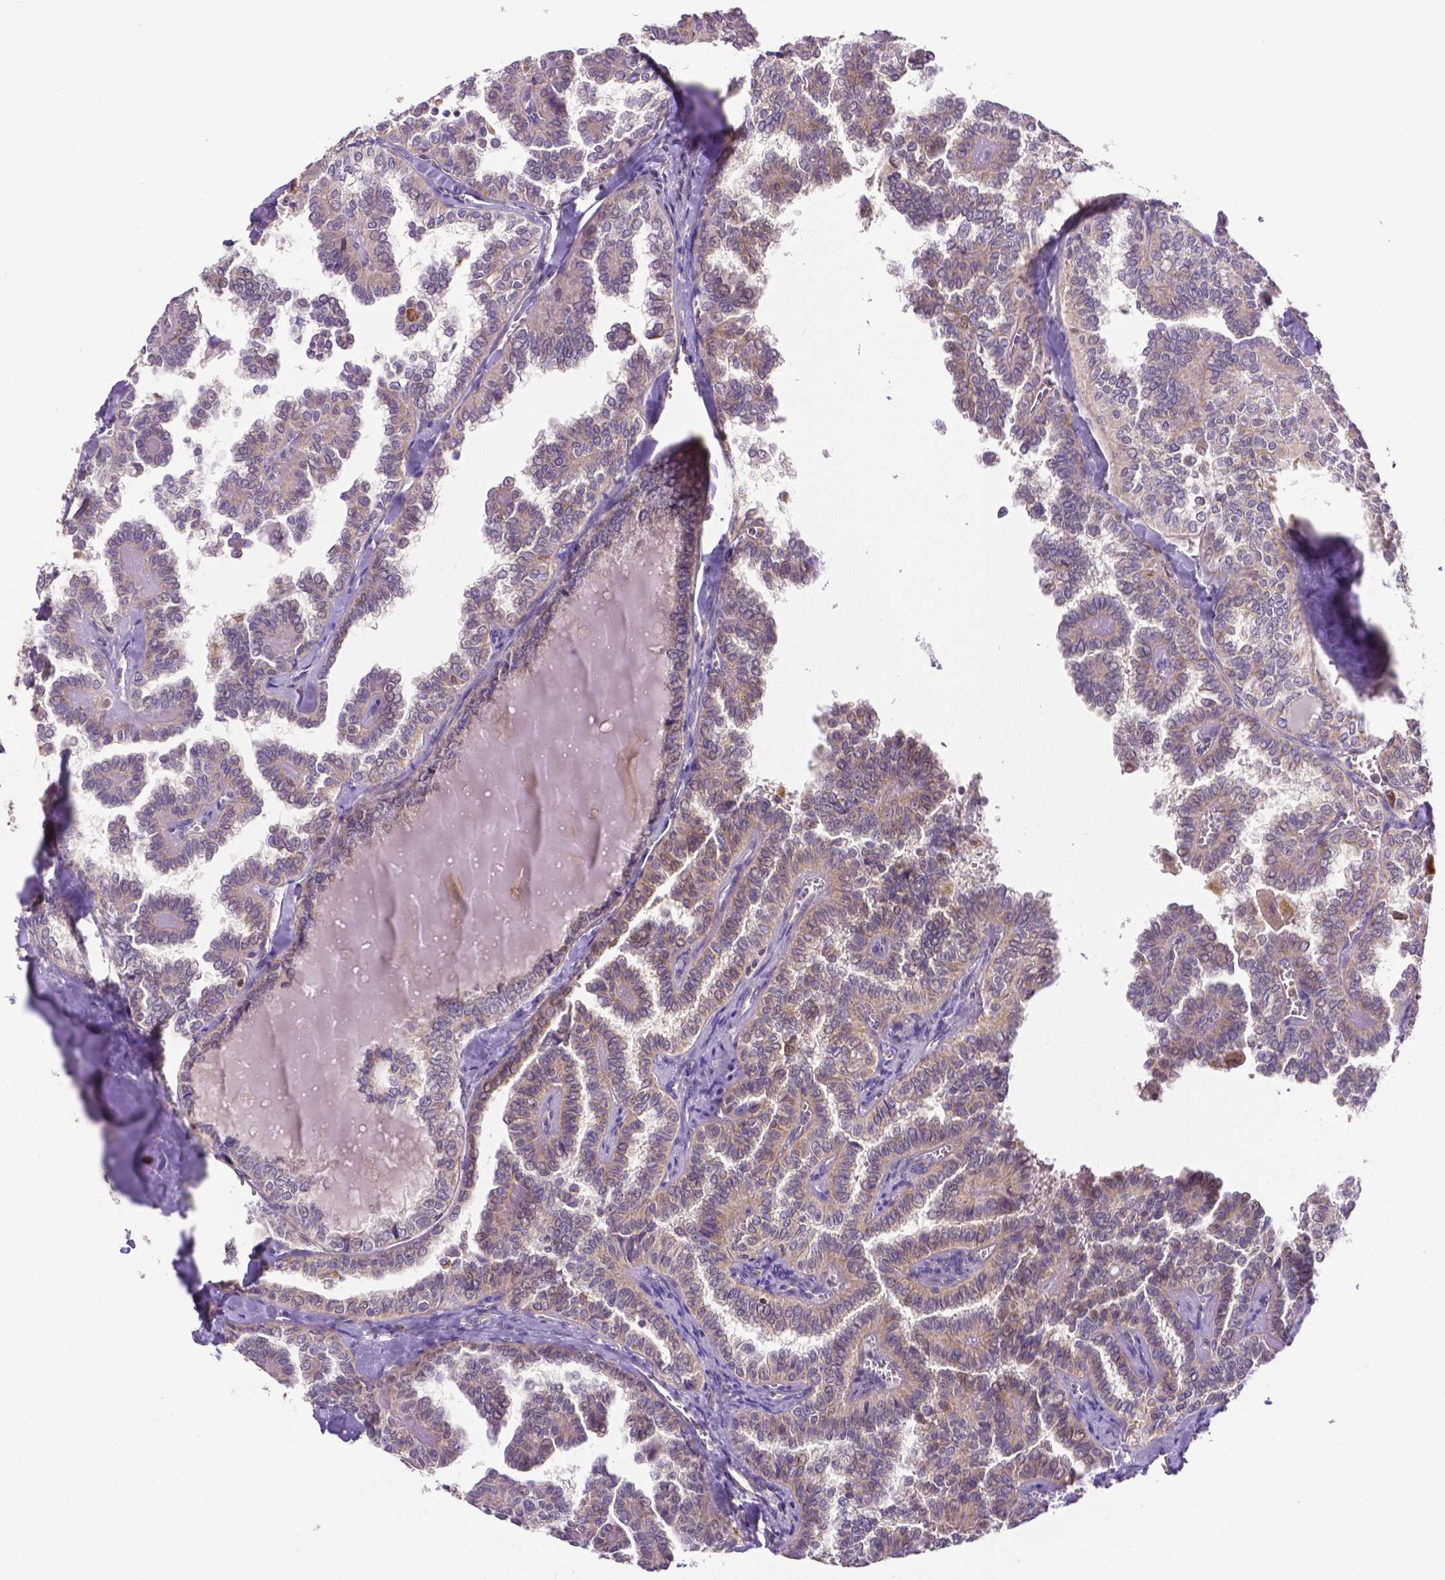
{"staining": {"intensity": "weak", "quantity": ">75%", "location": "cytoplasmic/membranous"}, "tissue": "thyroid cancer", "cell_type": "Tumor cells", "image_type": "cancer", "snomed": [{"axis": "morphology", "description": "Papillary adenocarcinoma, NOS"}, {"axis": "topography", "description": "Thyroid gland"}], "caption": "Thyroid cancer stained with a brown dye demonstrates weak cytoplasmic/membranous positive staining in approximately >75% of tumor cells.", "gene": "MCL1", "patient": {"sex": "female", "age": 41}}